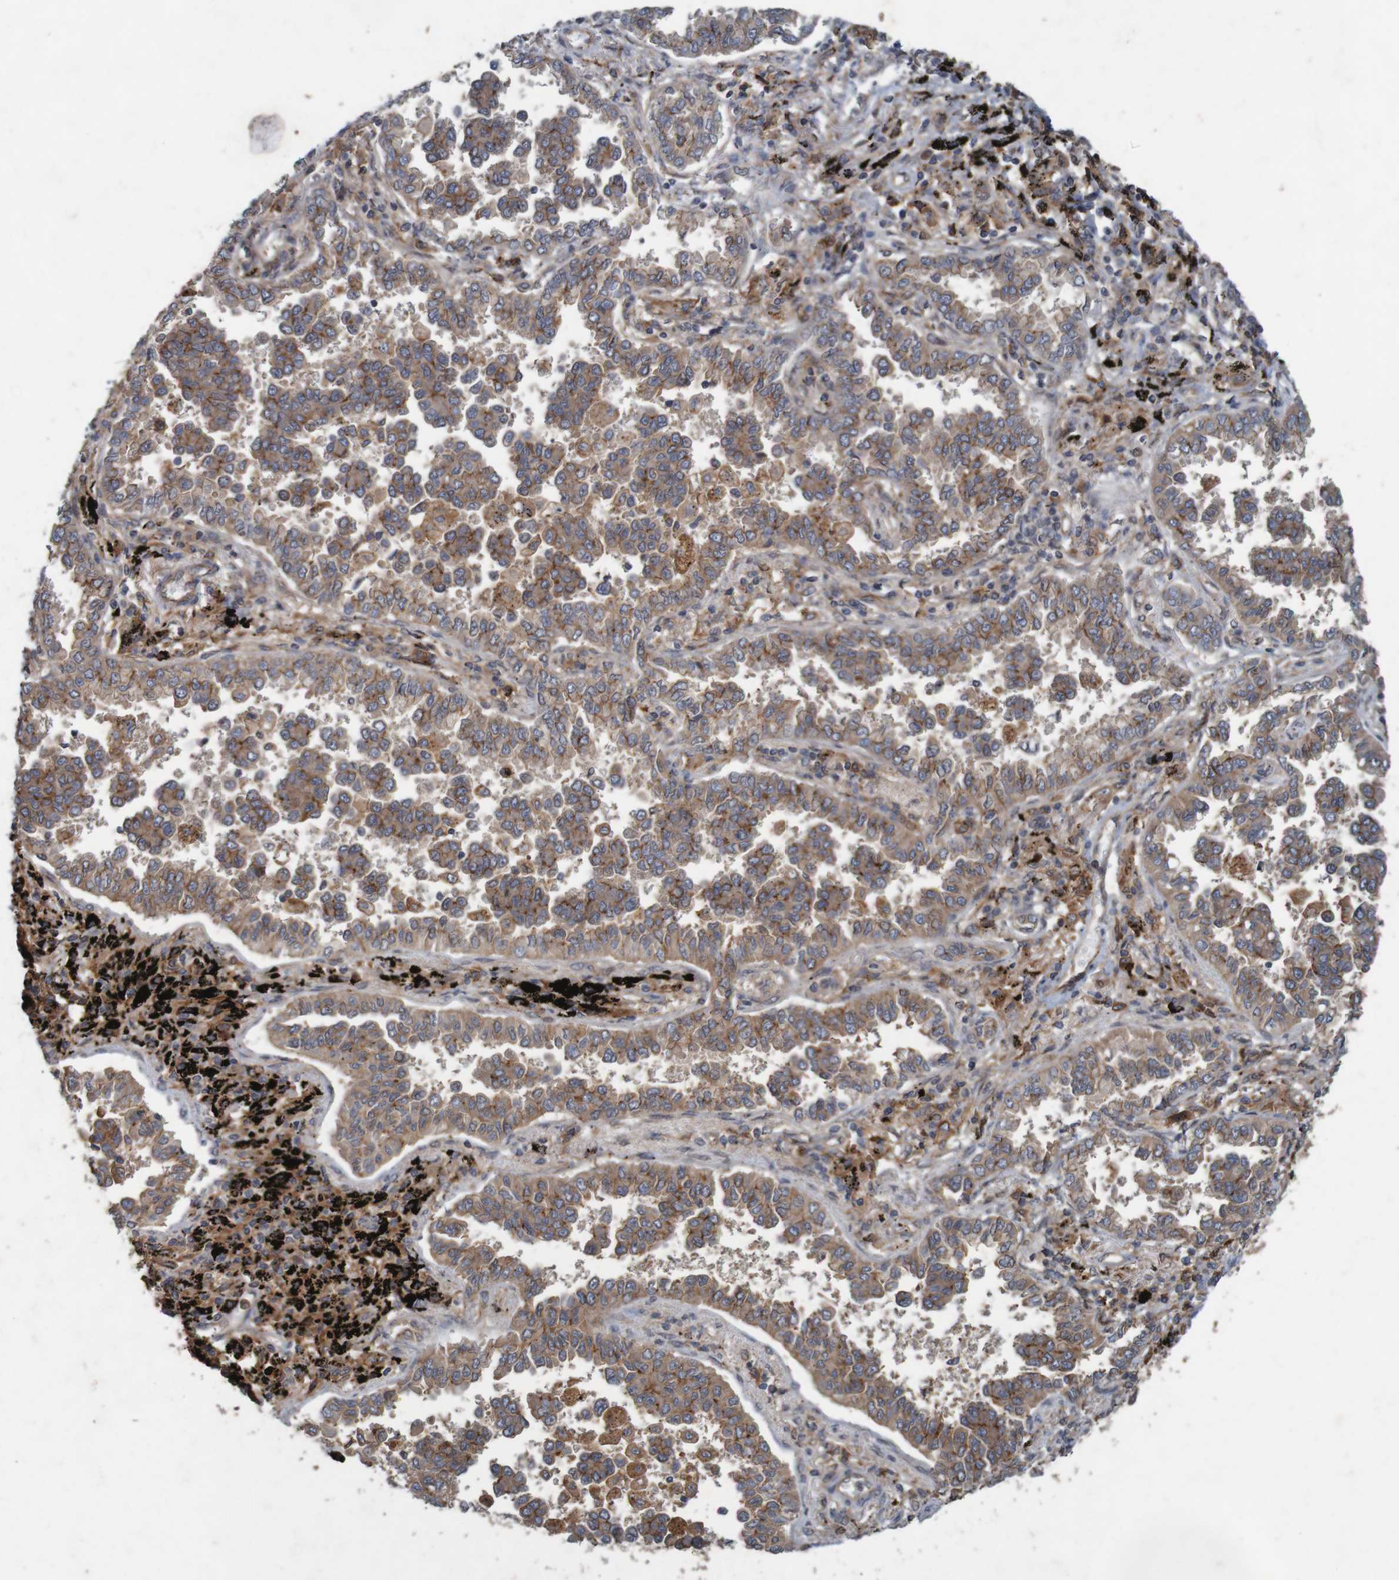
{"staining": {"intensity": "weak", "quantity": ">75%", "location": "cytoplasmic/membranous"}, "tissue": "lung cancer", "cell_type": "Tumor cells", "image_type": "cancer", "snomed": [{"axis": "morphology", "description": "Normal tissue, NOS"}, {"axis": "morphology", "description": "Adenocarcinoma, NOS"}, {"axis": "topography", "description": "Lung"}], "caption": "This is an image of immunohistochemistry (IHC) staining of lung cancer, which shows weak expression in the cytoplasmic/membranous of tumor cells.", "gene": "ARHGEF11", "patient": {"sex": "male", "age": 59}}